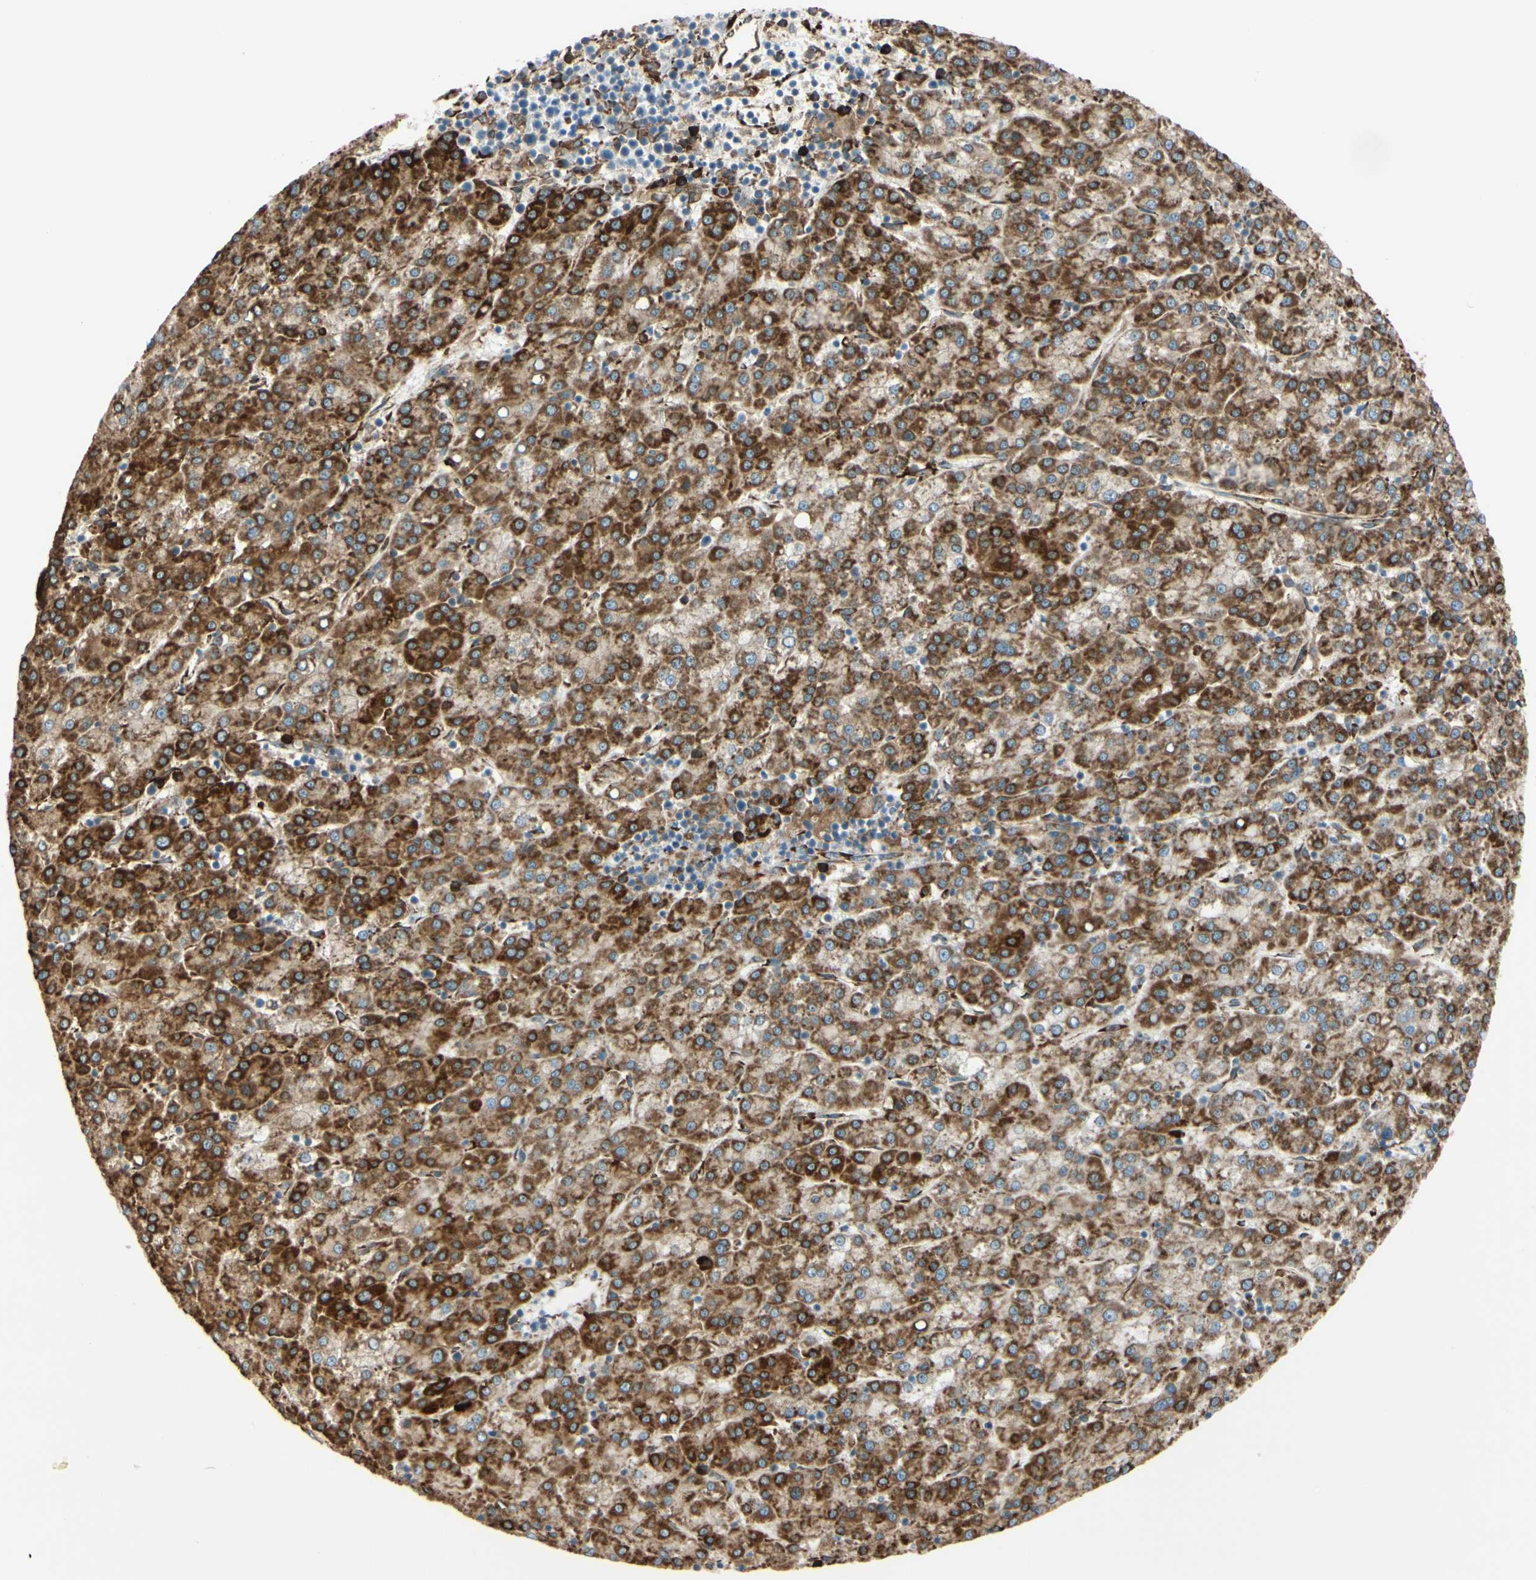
{"staining": {"intensity": "strong", "quantity": ">75%", "location": "cytoplasmic/membranous"}, "tissue": "liver cancer", "cell_type": "Tumor cells", "image_type": "cancer", "snomed": [{"axis": "morphology", "description": "Carcinoma, Hepatocellular, NOS"}, {"axis": "topography", "description": "Liver"}], "caption": "Protein expression analysis of hepatocellular carcinoma (liver) demonstrates strong cytoplasmic/membranous expression in approximately >75% of tumor cells.", "gene": "RRBP1", "patient": {"sex": "female", "age": 58}}